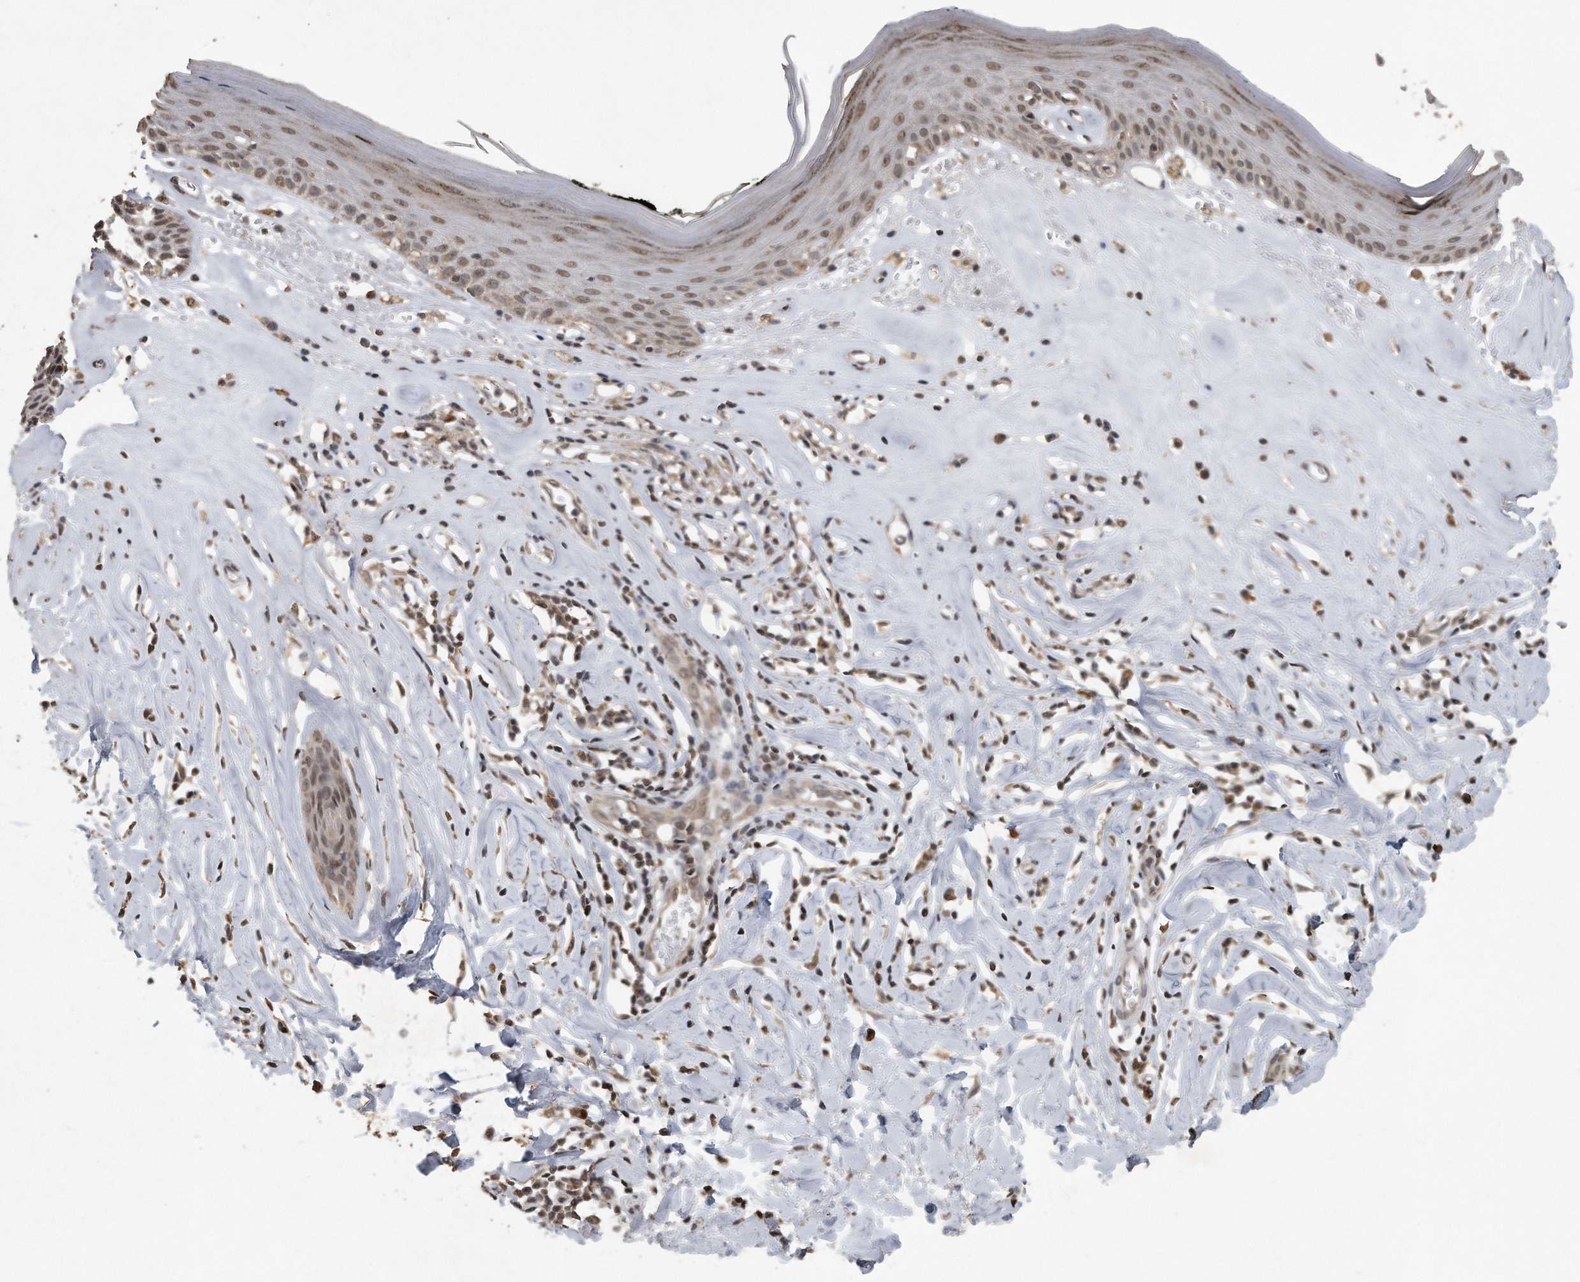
{"staining": {"intensity": "moderate", "quantity": ">75%", "location": "cytoplasmic/membranous,nuclear"}, "tissue": "skin", "cell_type": "Epidermal cells", "image_type": "normal", "snomed": [{"axis": "morphology", "description": "Normal tissue, NOS"}, {"axis": "morphology", "description": "Inflammation, NOS"}, {"axis": "topography", "description": "Vulva"}], "caption": "Immunohistochemical staining of benign human skin shows medium levels of moderate cytoplasmic/membranous,nuclear positivity in about >75% of epidermal cells.", "gene": "CRYZL1", "patient": {"sex": "female", "age": 84}}